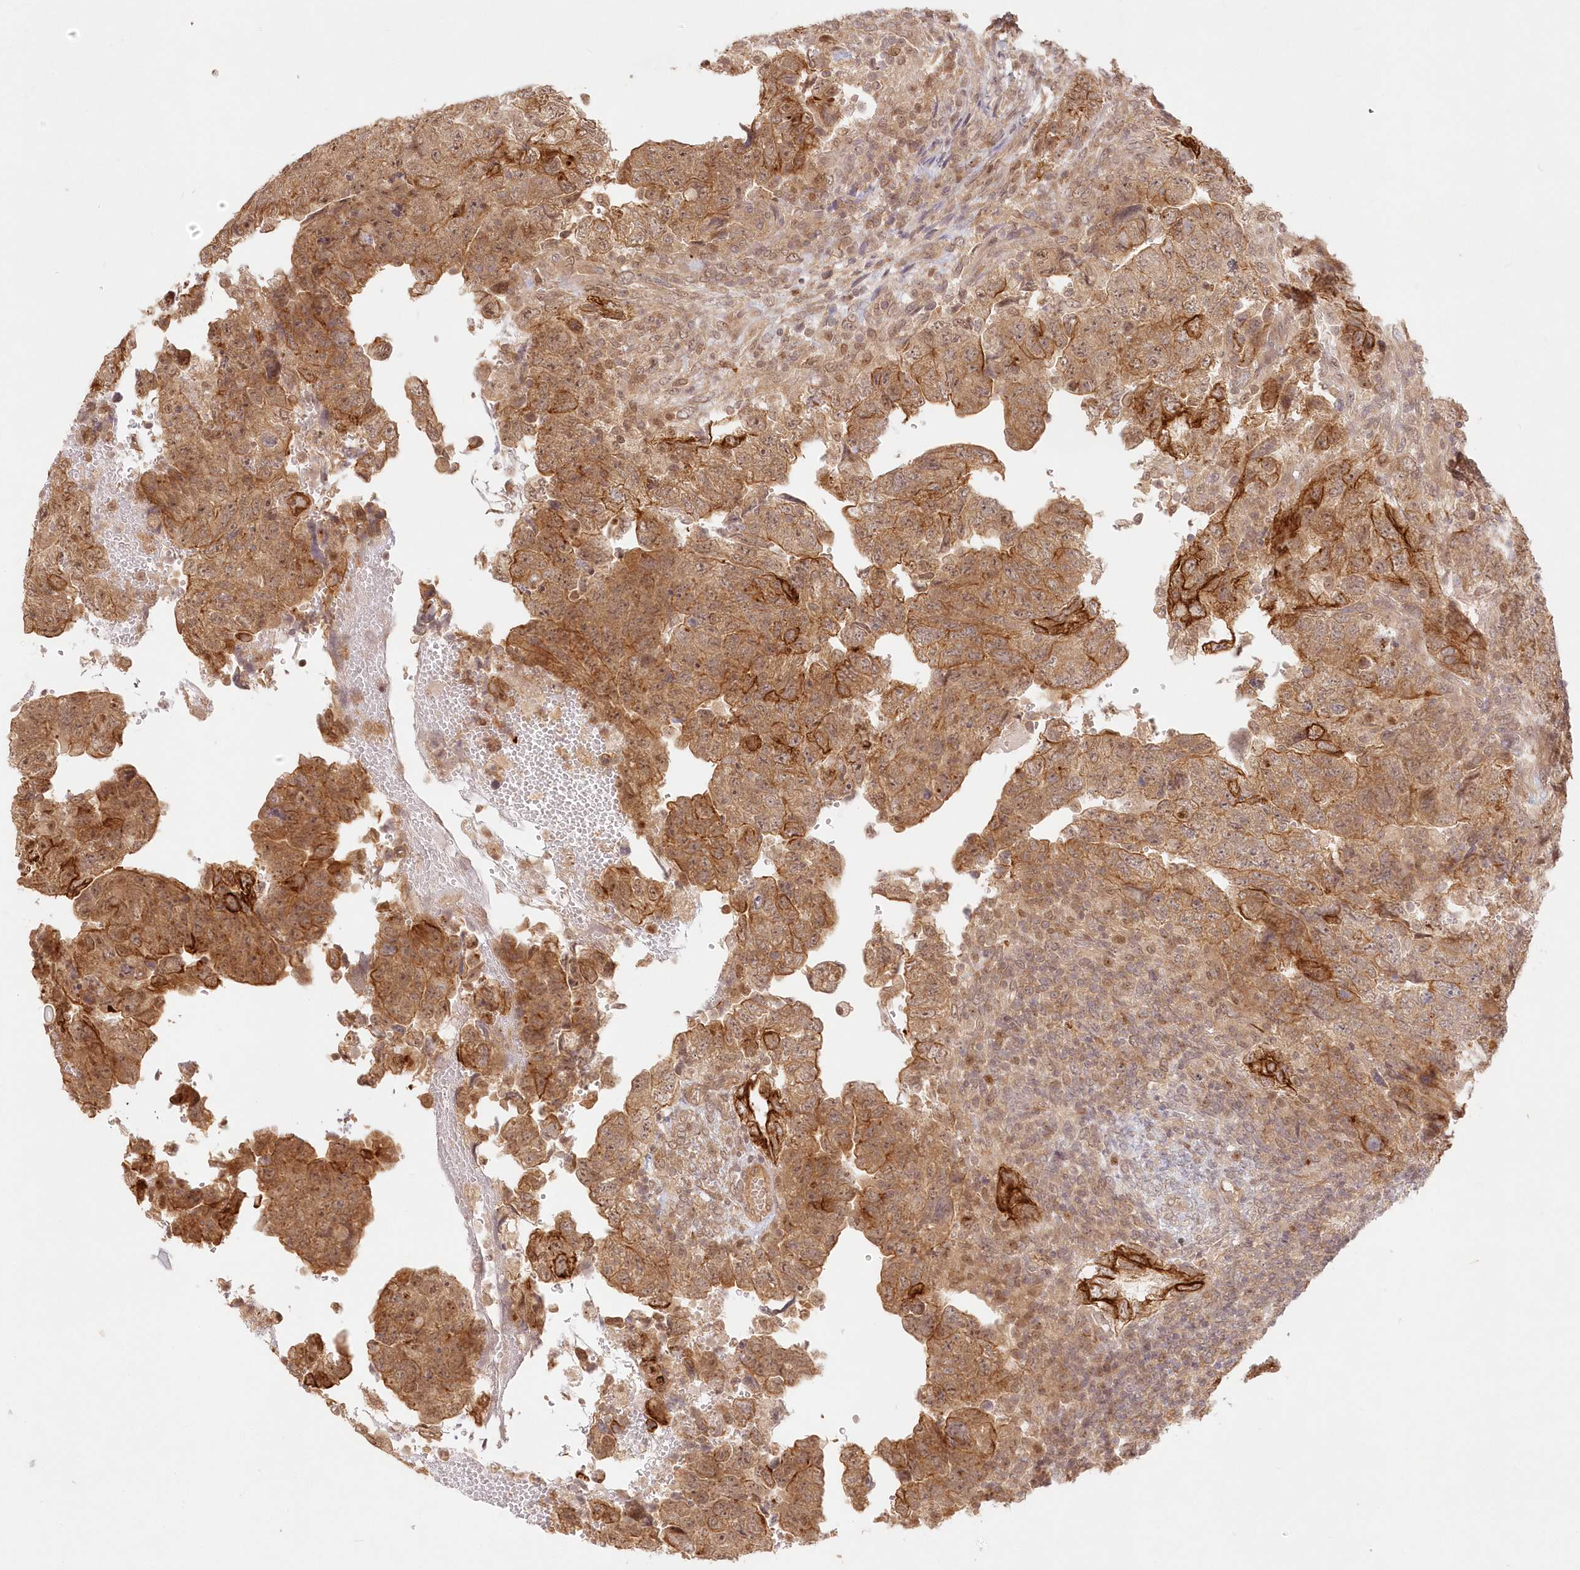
{"staining": {"intensity": "moderate", "quantity": ">75%", "location": "cytoplasmic/membranous"}, "tissue": "testis cancer", "cell_type": "Tumor cells", "image_type": "cancer", "snomed": [{"axis": "morphology", "description": "Carcinoma, Embryonal, NOS"}, {"axis": "topography", "description": "Testis"}], "caption": "This is an image of IHC staining of testis embryonal carcinoma, which shows moderate positivity in the cytoplasmic/membranous of tumor cells.", "gene": "KIAA0232", "patient": {"sex": "male", "age": 36}}